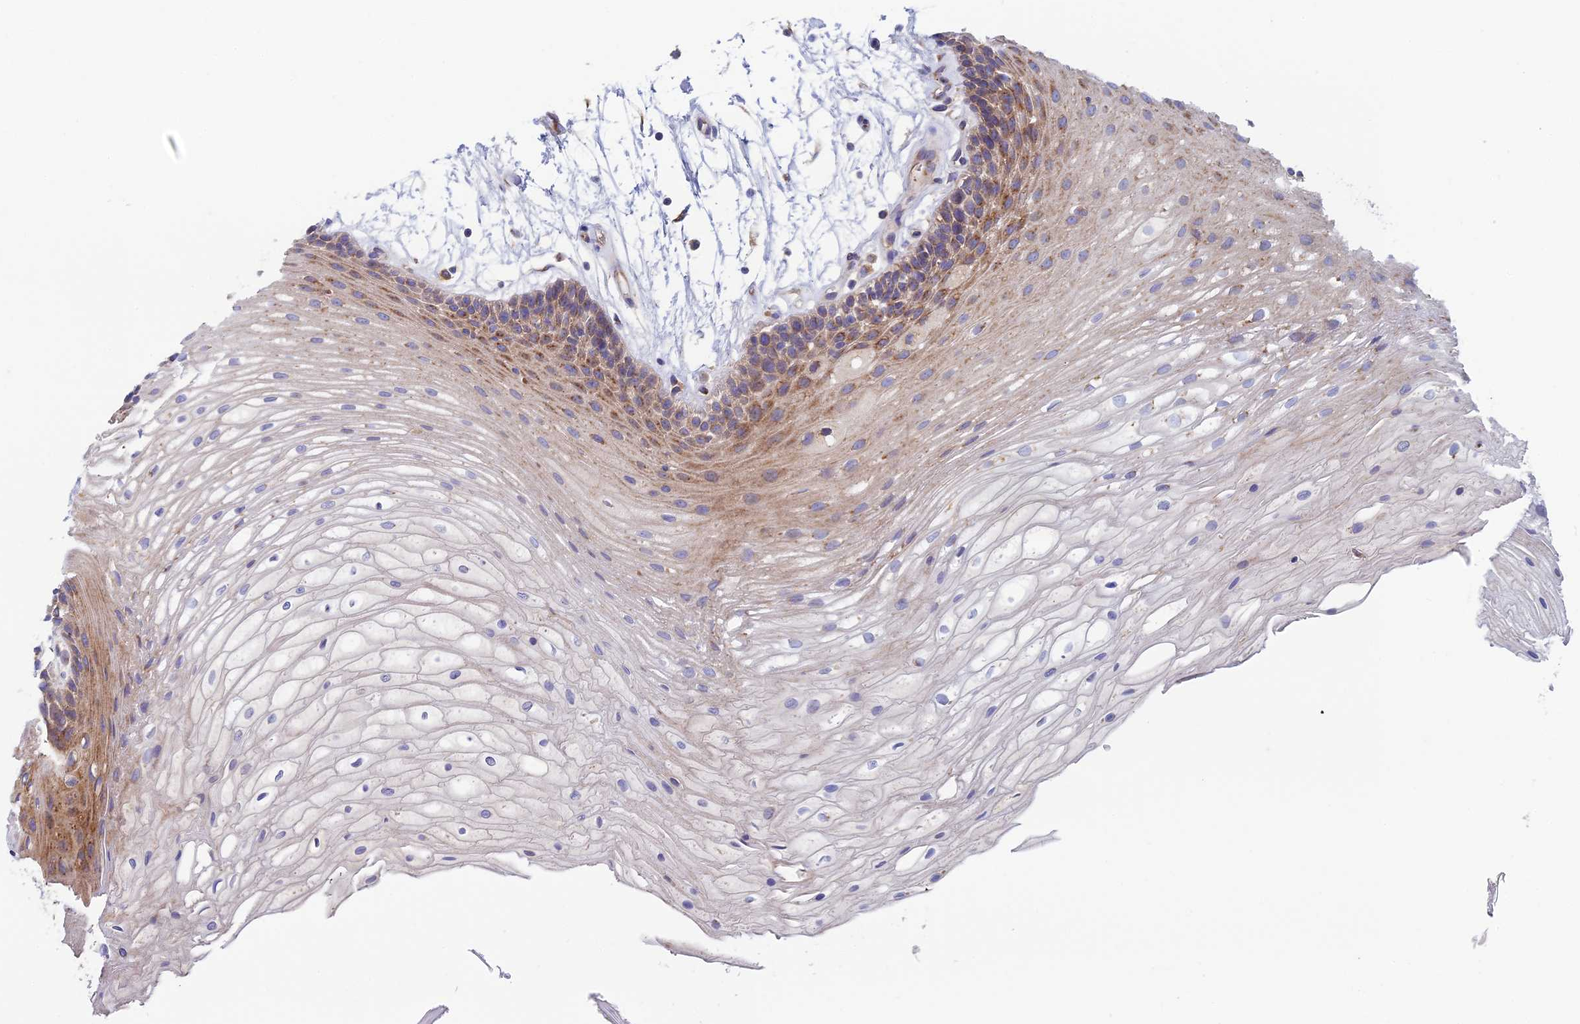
{"staining": {"intensity": "moderate", "quantity": "<25%", "location": "cytoplasmic/membranous"}, "tissue": "oral mucosa", "cell_type": "Squamous epithelial cells", "image_type": "normal", "snomed": [{"axis": "morphology", "description": "Normal tissue, NOS"}, {"axis": "topography", "description": "Oral tissue"}], "caption": "Immunohistochemical staining of unremarkable oral mucosa demonstrates moderate cytoplasmic/membranous protein expression in about <25% of squamous epithelial cells.", "gene": "CLCN3", "patient": {"sex": "female", "age": 80}}